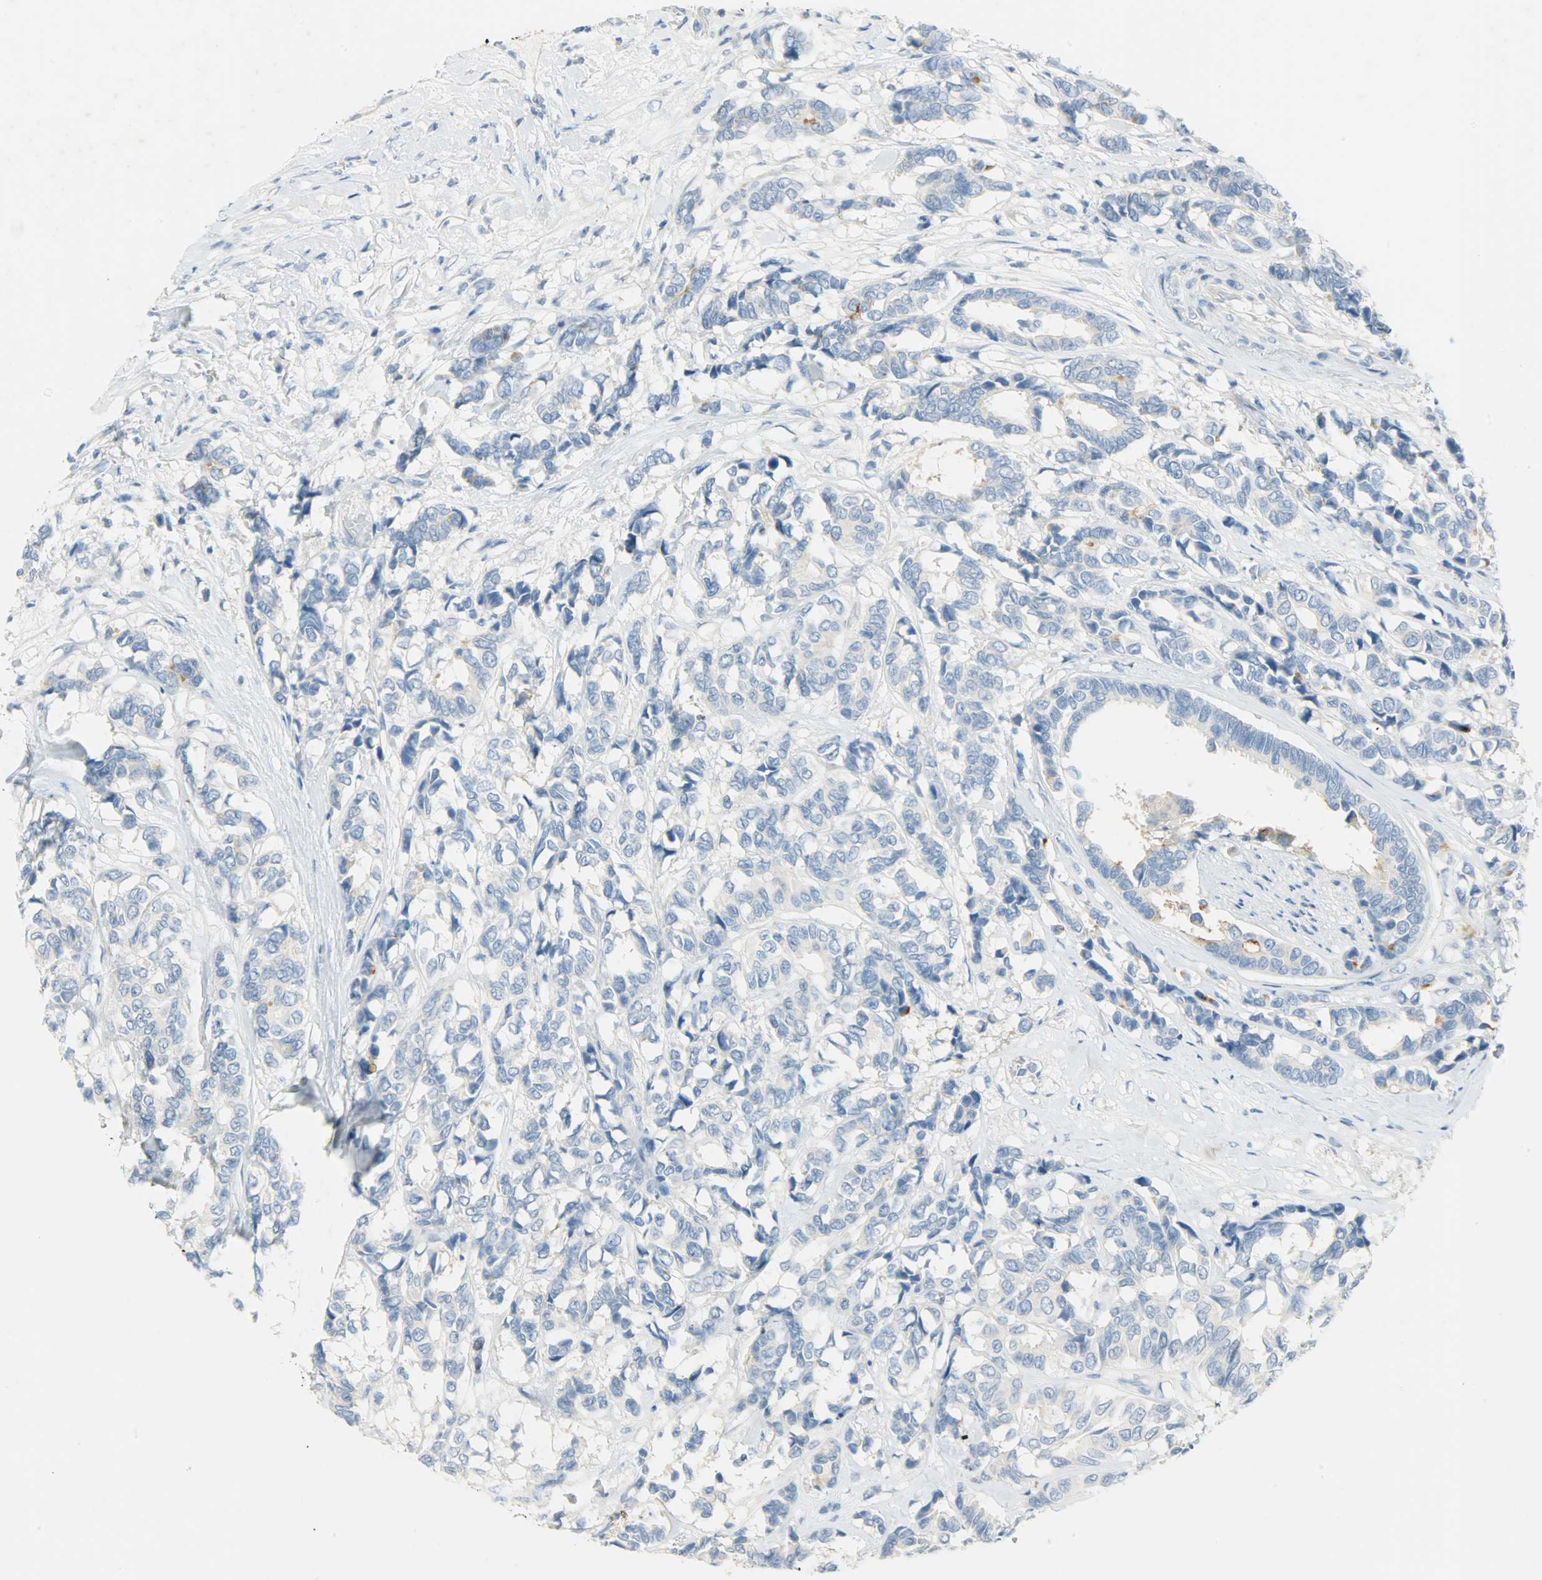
{"staining": {"intensity": "negative", "quantity": "none", "location": "none"}, "tissue": "breast cancer", "cell_type": "Tumor cells", "image_type": "cancer", "snomed": [{"axis": "morphology", "description": "Duct carcinoma"}, {"axis": "topography", "description": "Breast"}], "caption": "An IHC image of breast cancer (intraductal carcinoma) is shown. There is no staining in tumor cells of breast cancer (intraductal carcinoma).", "gene": "PROM1", "patient": {"sex": "female", "age": 87}}